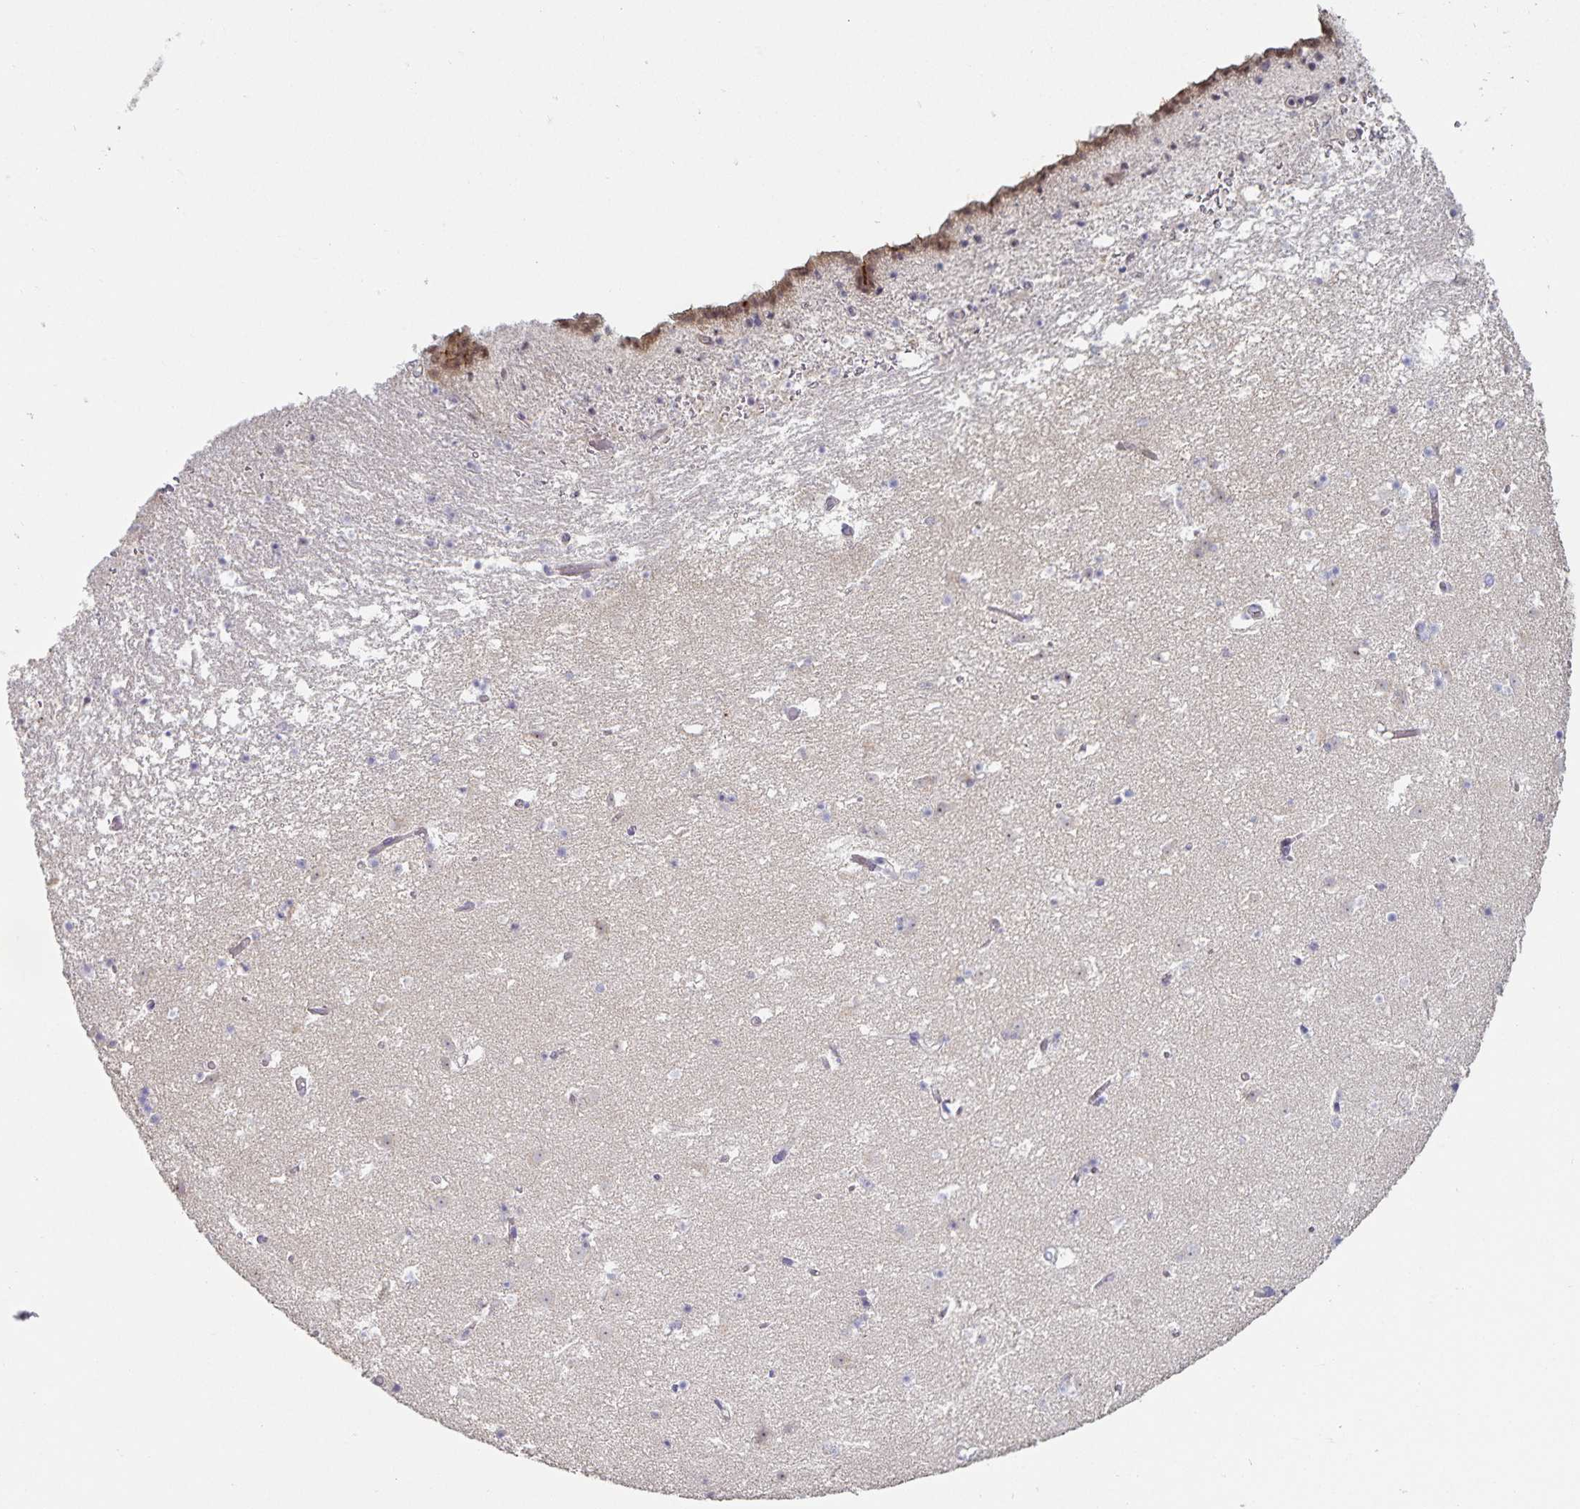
{"staining": {"intensity": "negative", "quantity": "none", "location": "none"}, "tissue": "caudate", "cell_type": "Glial cells", "image_type": "normal", "snomed": [{"axis": "morphology", "description": "Normal tissue, NOS"}, {"axis": "topography", "description": "Lateral ventricle wall"}], "caption": "Human caudate stained for a protein using immunohistochemistry shows no staining in glial cells.", "gene": "DNAH9", "patient": {"sex": "female", "age": 42}}